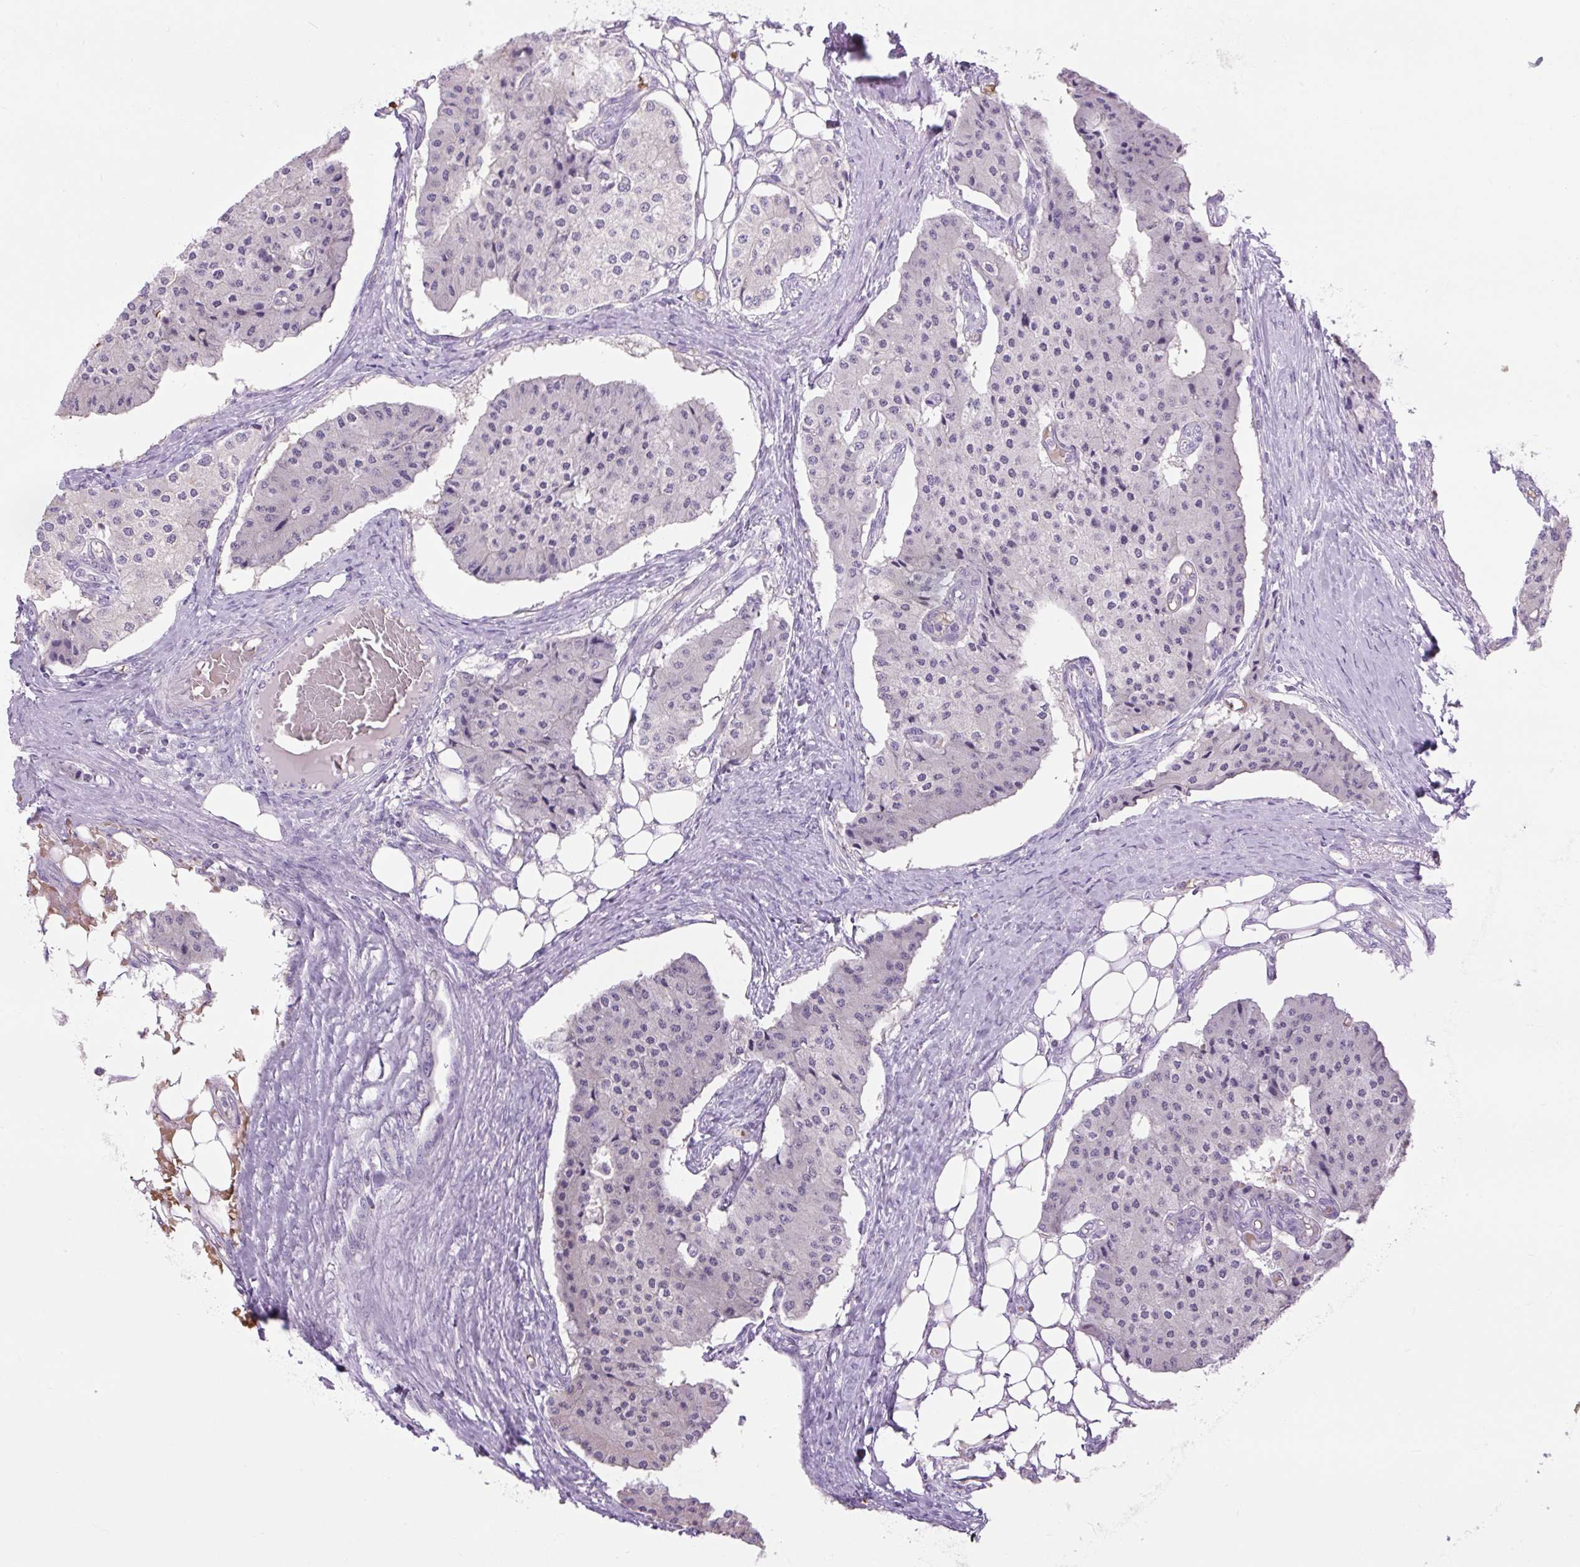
{"staining": {"intensity": "negative", "quantity": "none", "location": "none"}, "tissue": "carcinoid", "cell_type": "Tumor cells", "image_type": "cancer", "snomed": [{"axis": "morphology", "description": "Carcinoid, malignant, NOS"}, {"axis": "topography", "description": "Colon"}], "caption": "This is a photomicrograph of immunohistochemistry (IHC) staining of malignant carcinoid, which shows no expression in tumor cells.", "gene": "SCO2", "patient": {"sex": "female", "age": 52}}